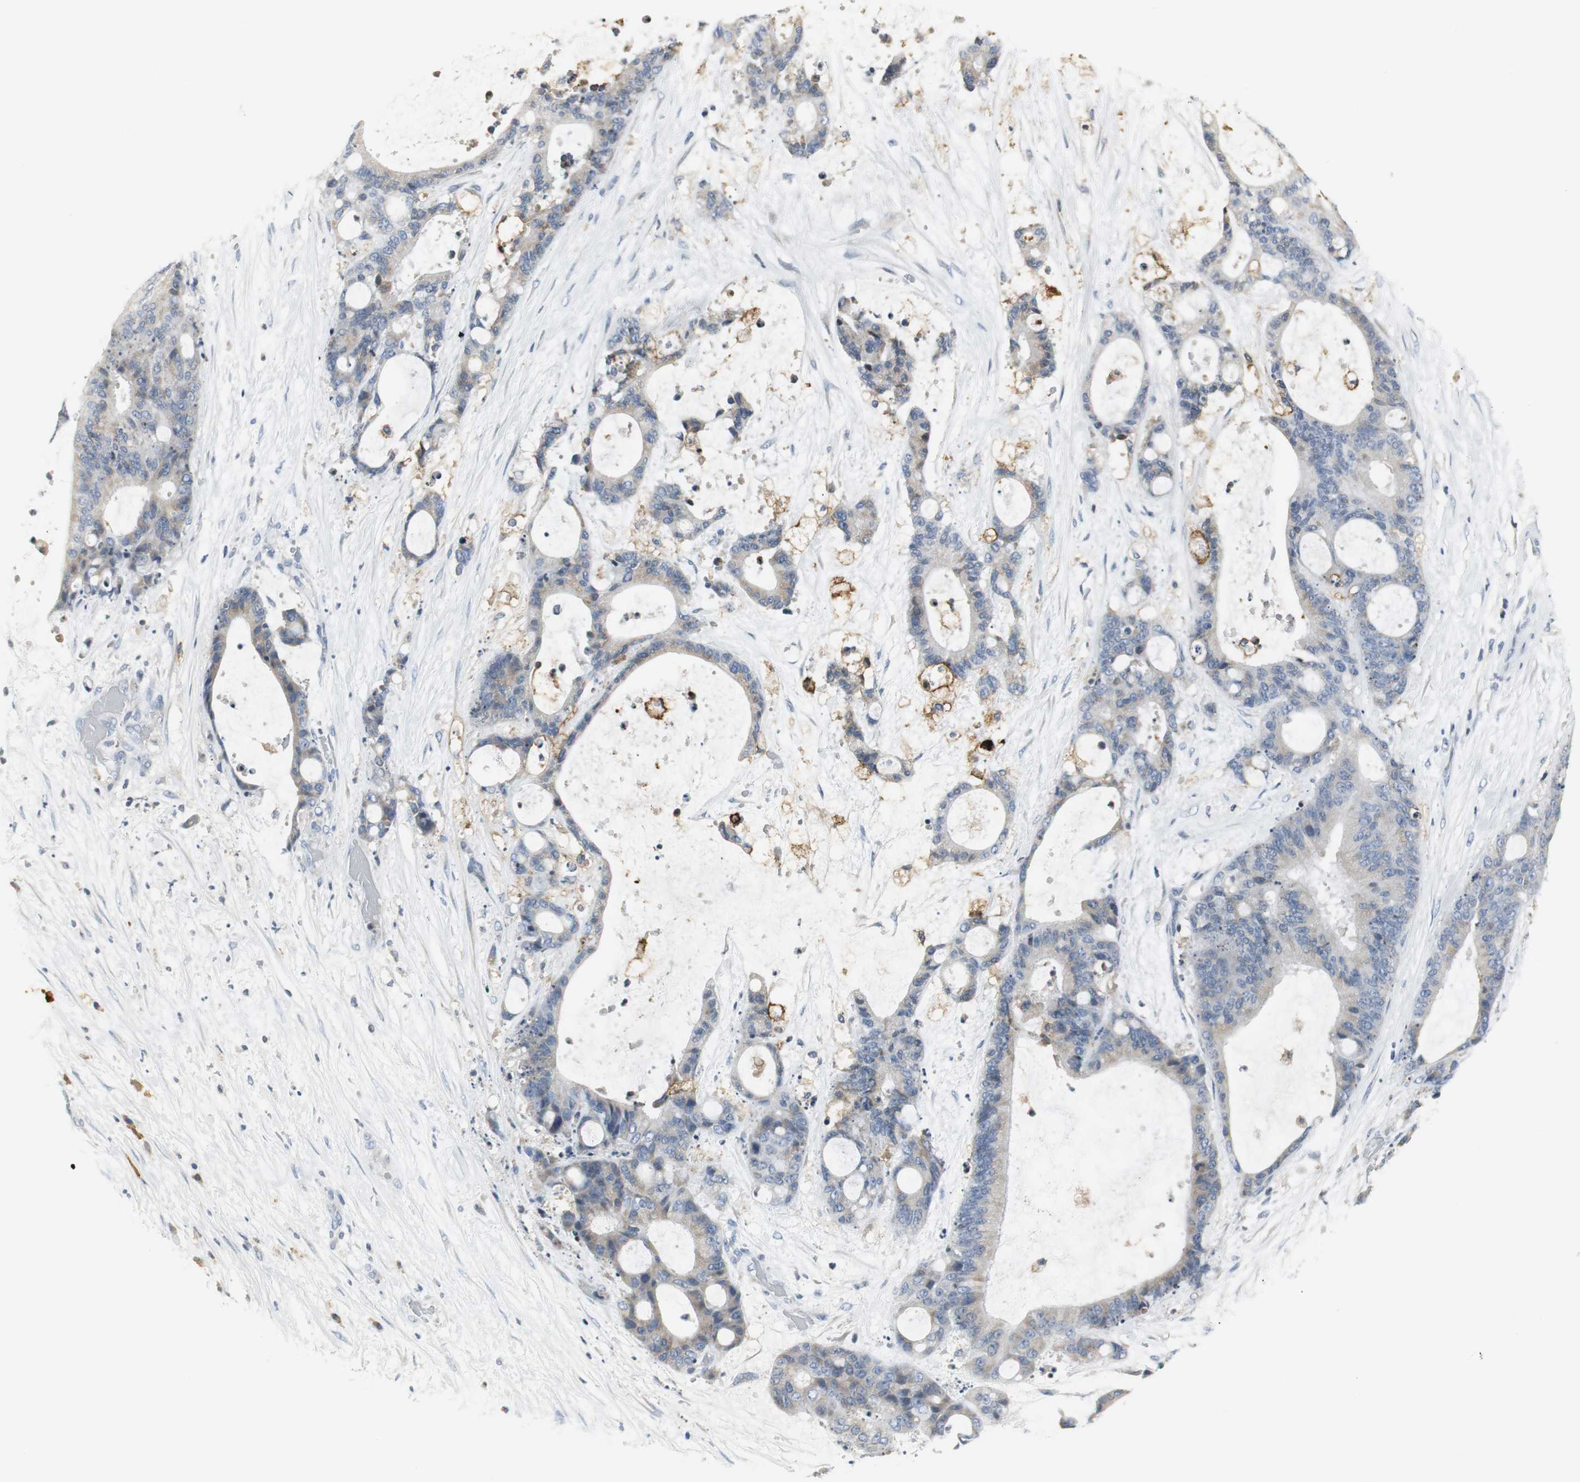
{"staining": {"intensity": "moderate", "quantity": "25%-75%", "location": "cytoplasmic/membranous"}, "tissue": "liver cancer", "cell_type": "Tumor cells", "image_type": "cancer", "snomed": [{"axis": "morphology", "description": "Cholangiocarcinoma"}, {"axis": "topography", "description": "Liver"}], "caption": "Human cholangiocarcinoma (liver) stained with a brown dye displays moderate cytoplasmic/membranous positive positivity in about 25%-75% of tumor cells.", "gene": "SLC2A5", "patient": {"sex": "female", "age": 73}}